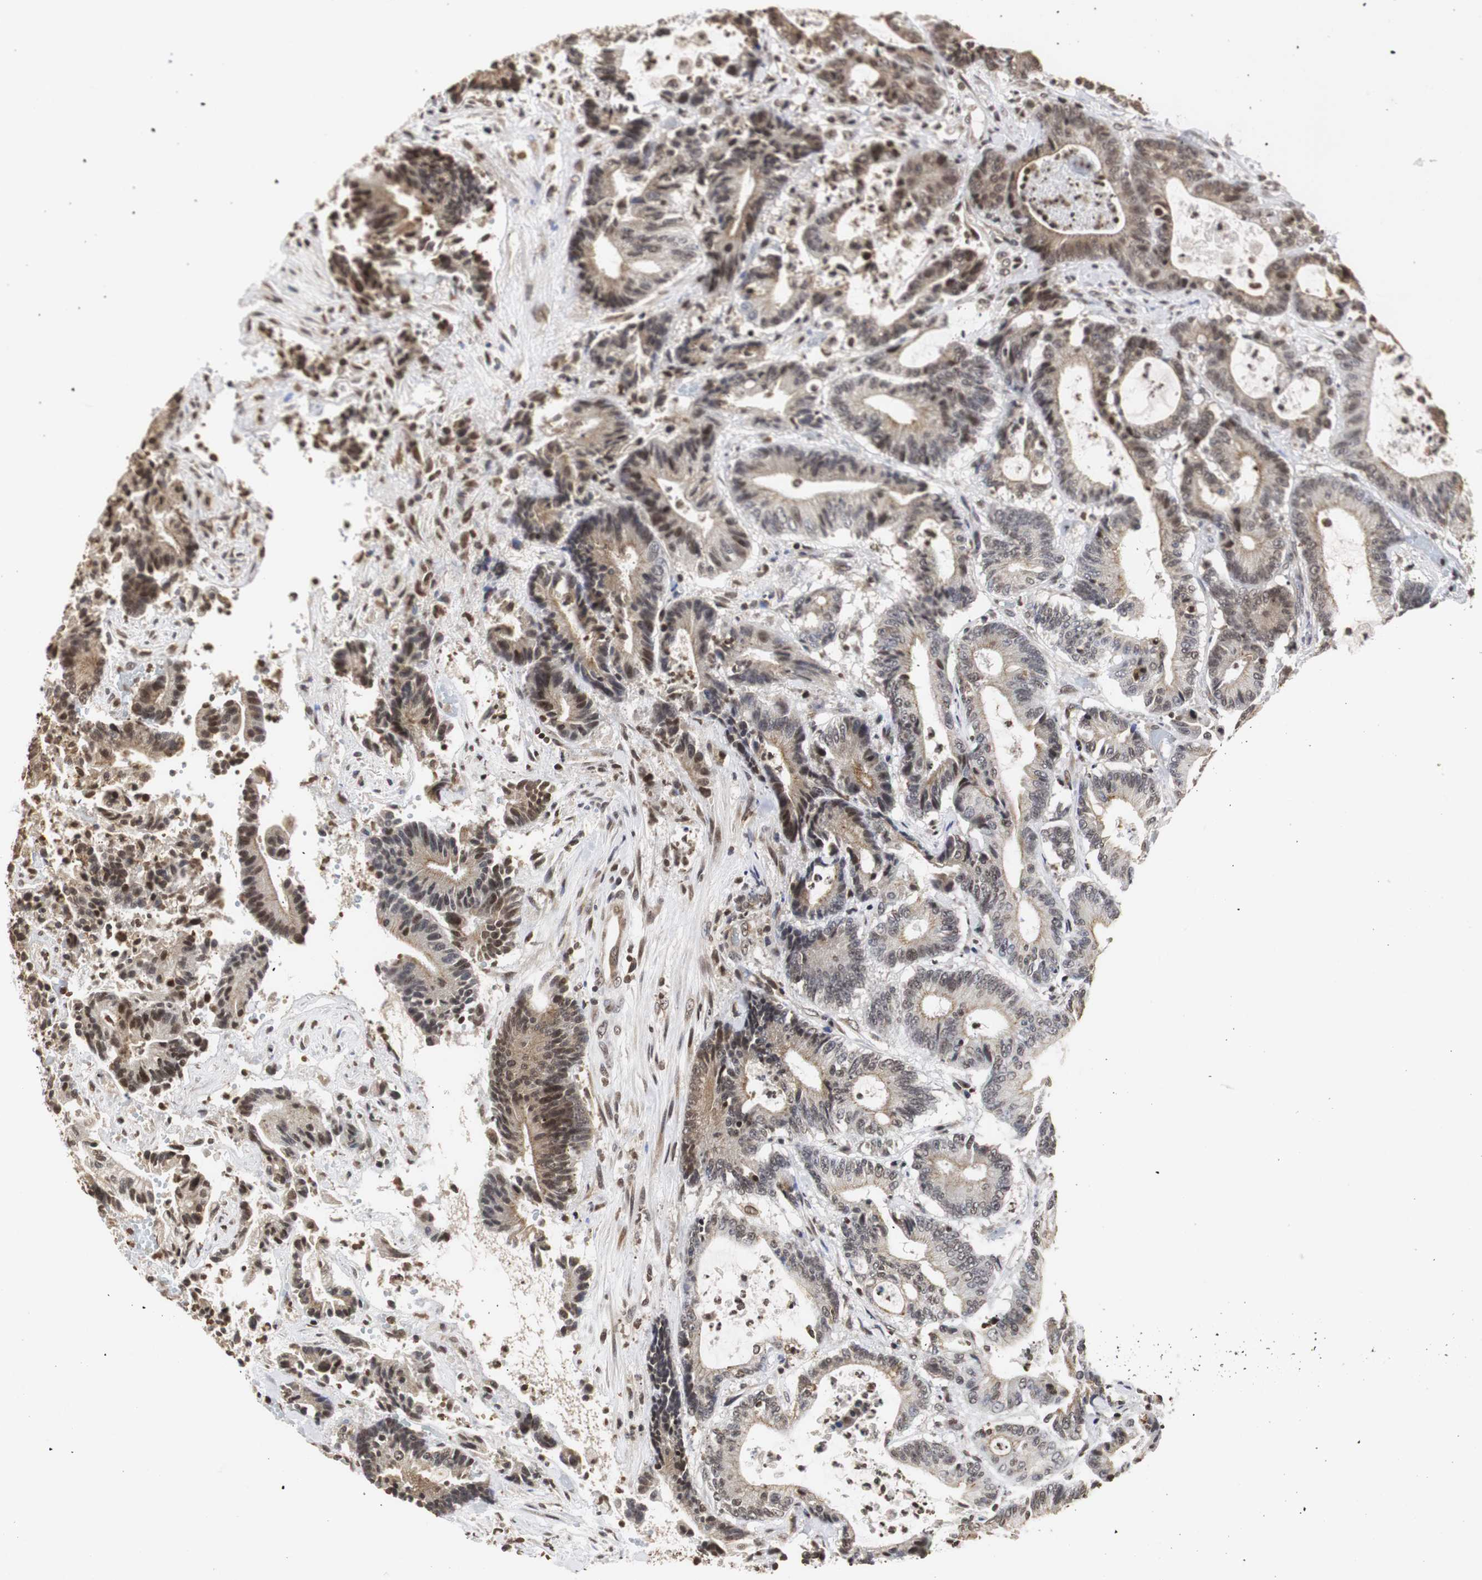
{"staining": {"intensity": "moderate", "quantity": ">75%", "location": "cytoplasmic/membranous,nuclear"}, "tissue": "colorectal cancer", "cell_type": "Tumor cells", "image_type": "cancer", "snomed": [{"axis": "morphology", "description": "Adenocarcinoma, NOS"}, {"axis": "topography", "description": "Colon"}], "caption": "A high-resolution photomicrograph shows immunohistochemistry (IHC) staining of colorectal cancer, which shows moderate cytoplasmic/membranous and nuclear staining in approximately >75% of tumor cells. The staining was performed using DAB (3,3'-diaminobenzidine), with brown indicating positive protein expression. Nuclei are stained blue with hematoxylin.", "gene": "ZFC3H1", "patient": {"sex": "female", "age": 84}}